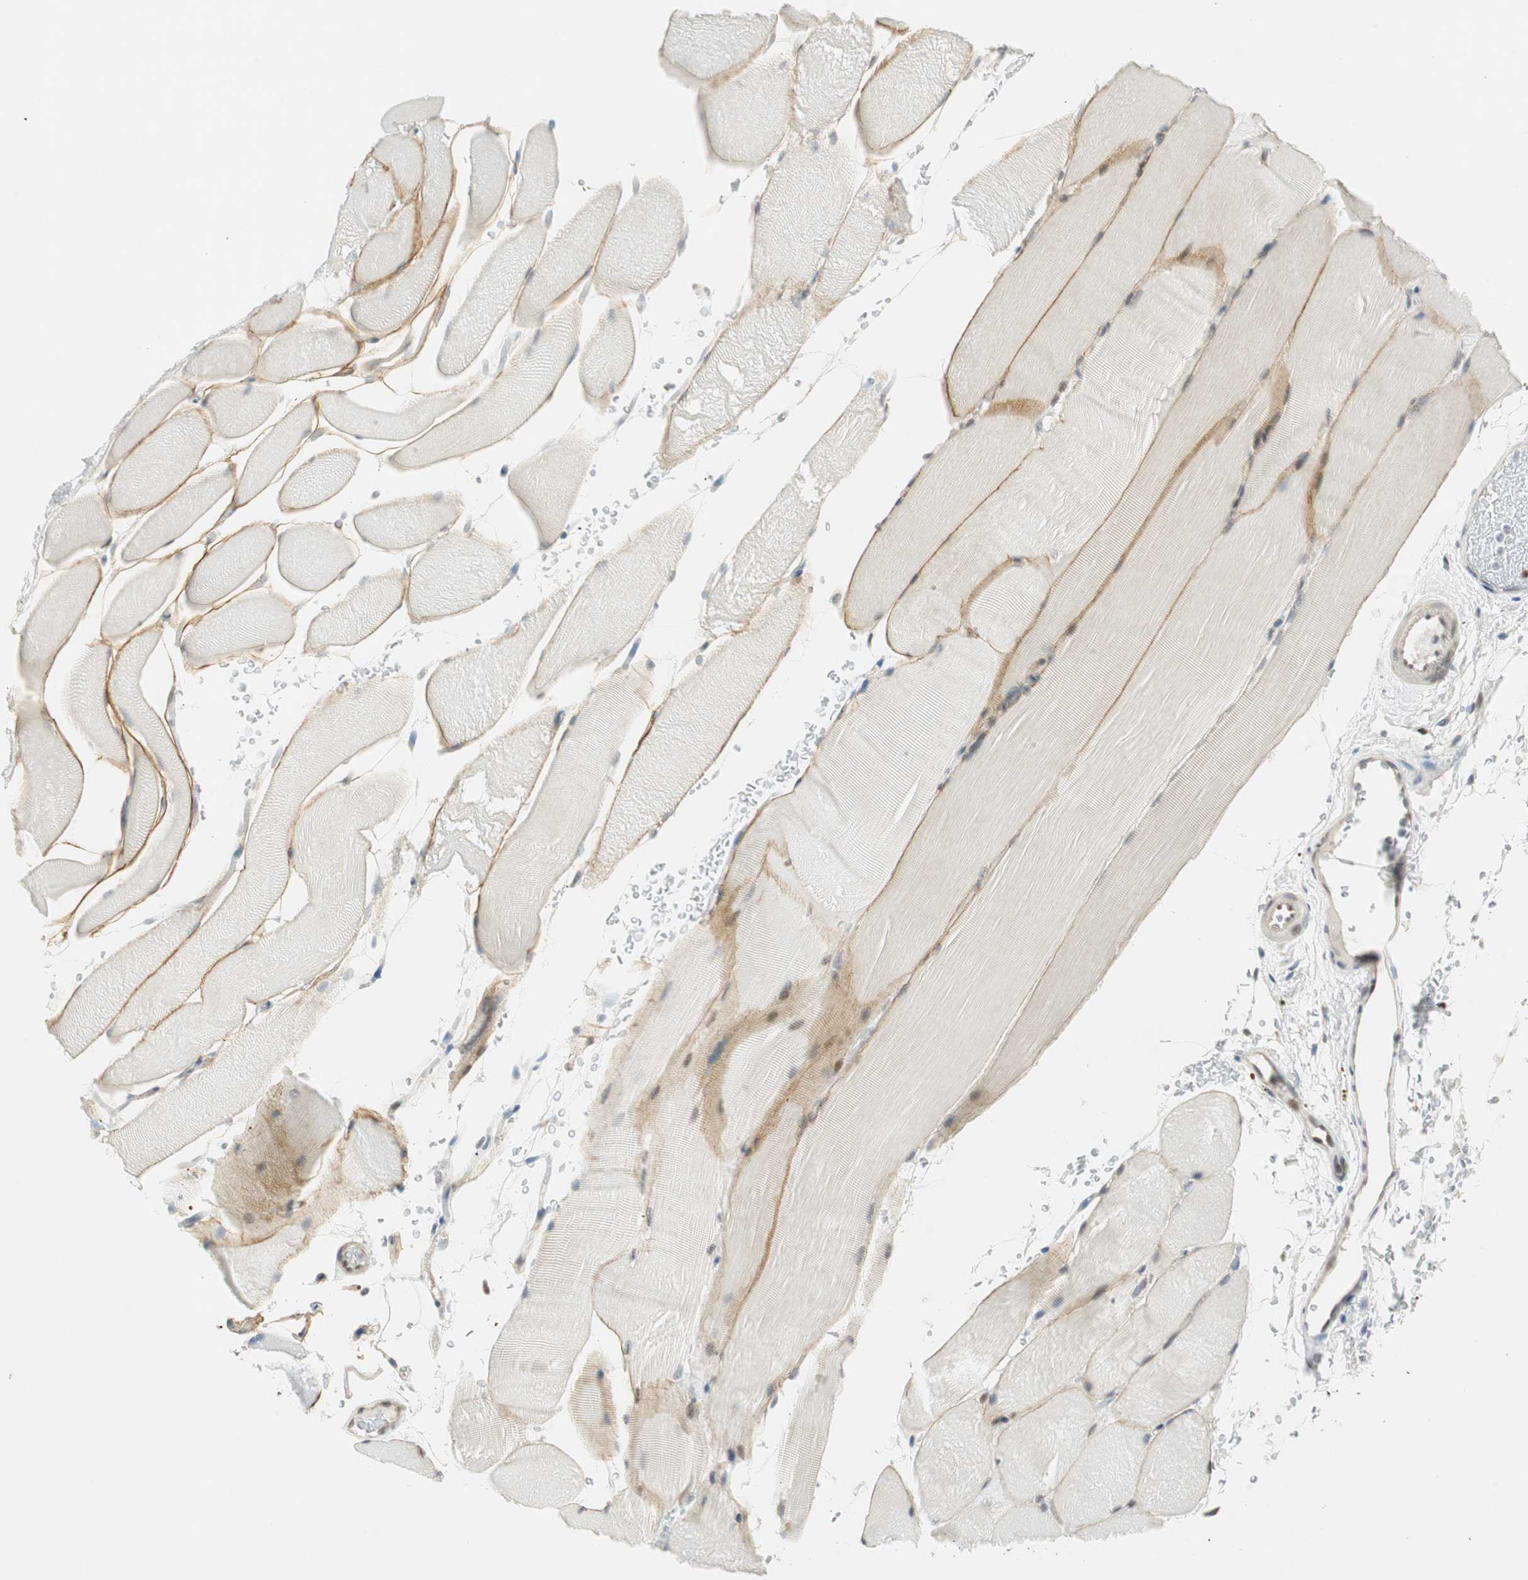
{"staining": {"intensity": "weak", "quantity": "<25%", "location": "cytoplasmic/membranous"}, "tissue": "skeletal muscle", "cell_type": "Myocytes", "image_type": "normal", "snomed": [{"axis": "morphology", "description": "Normal tissue, NOS"}, {"axis": "topography", "description": "Skeletal muscle"}], "caption": "The micrograph displays no staining of myocytes in unremarkable skeletal muscle. (DAB immunohistochemistry with hematoxylin counter stain).", "gene": "MSX2", "patient": {"sex": "female", "age": 37}}